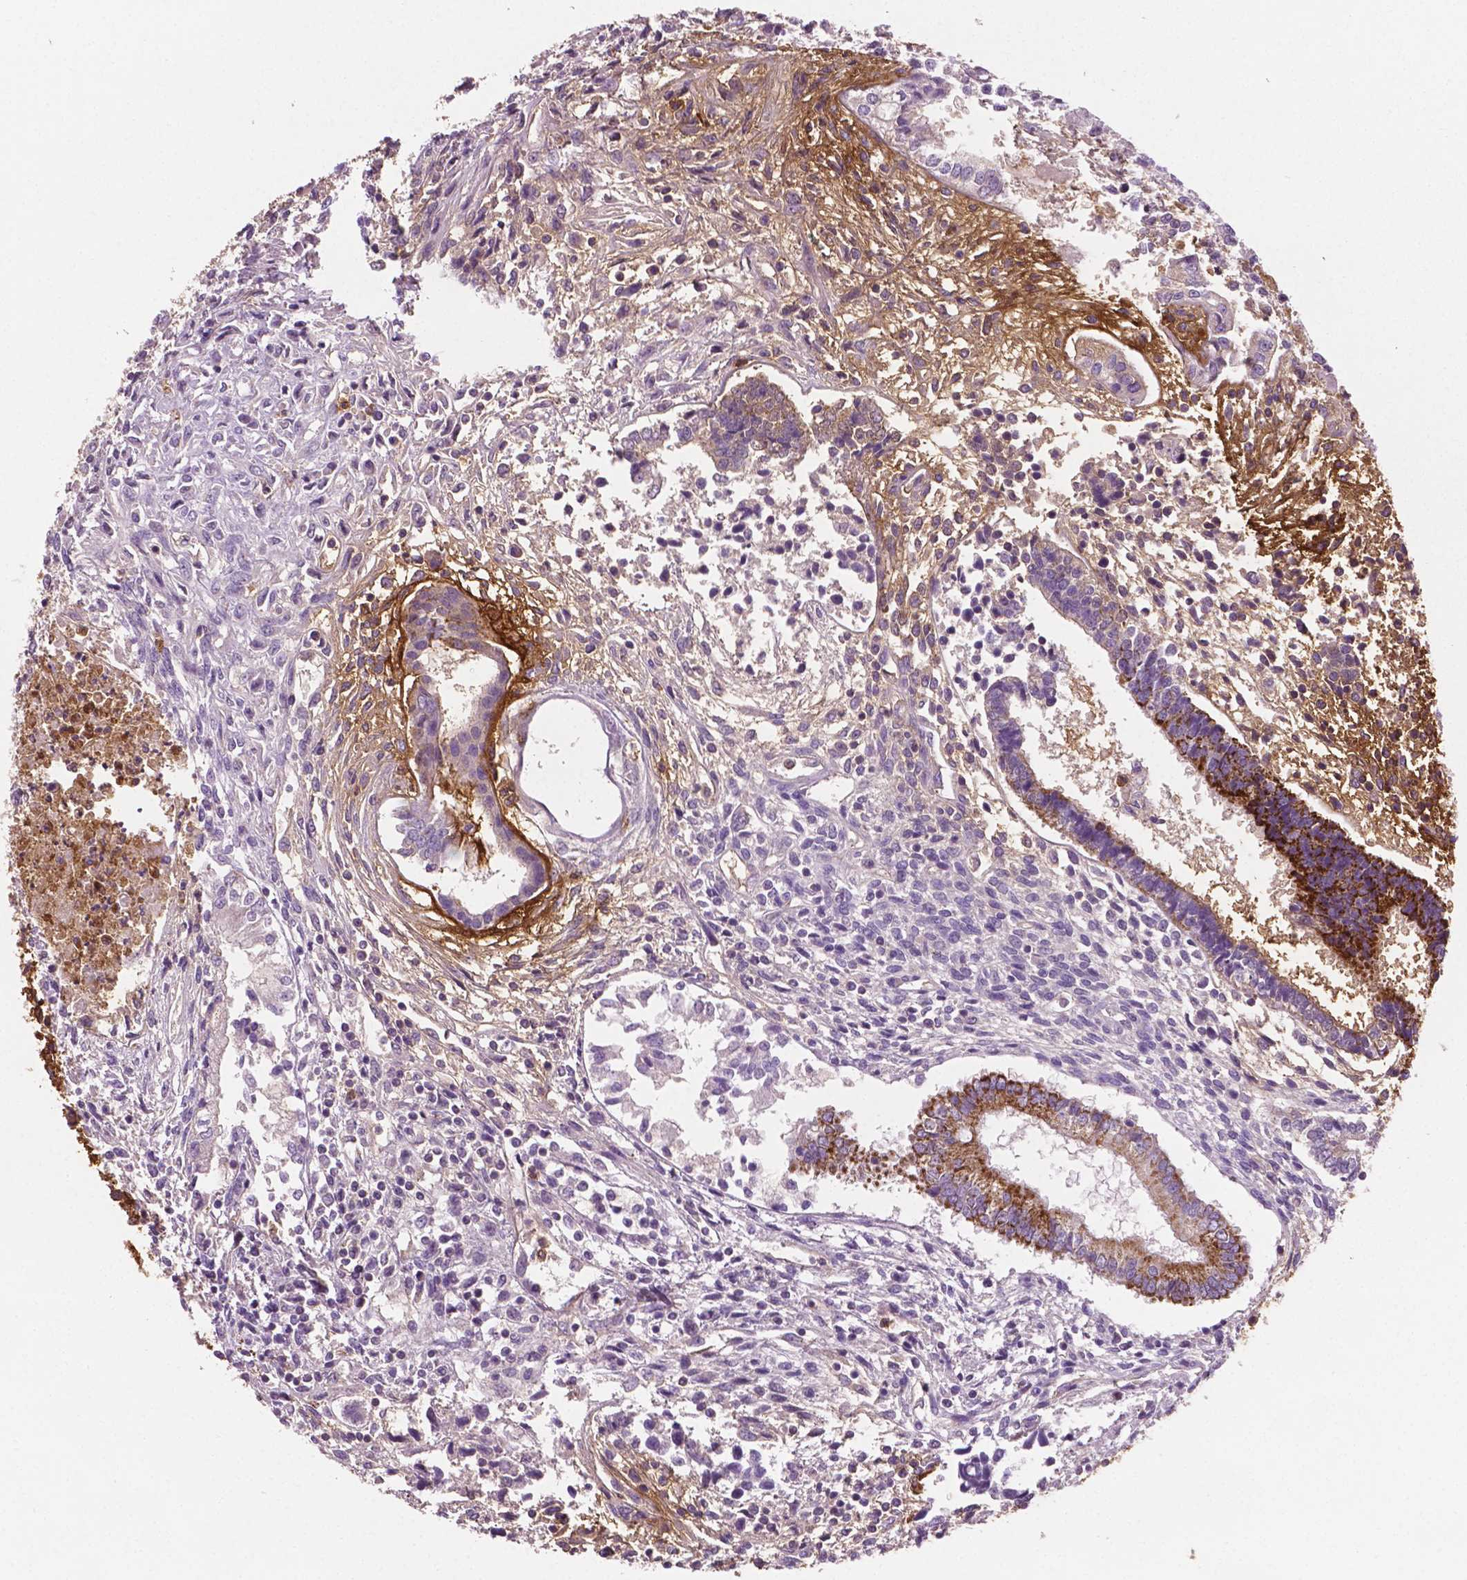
{"staining": {"intensity": "strong", "quantity": "25%-75%", "location": "cytoplasmic/membranous"}, "tissue": "testis cancer", "cell_type": "Tumor cells", "image_type": "cancer", "snomed": [{"axis": "morphology", "description": "Carcinoma, Embryonal, NOS"}, {"axis": "topography", "description": "Testis"}], "caption": "A high amount of strong cytoplasmic/membranous expression is present in approximately 25%-75% of tumor cells in testis cancer tissue.", "gene": "PTX3", "patient": {"sex": "male", "age": 37}}